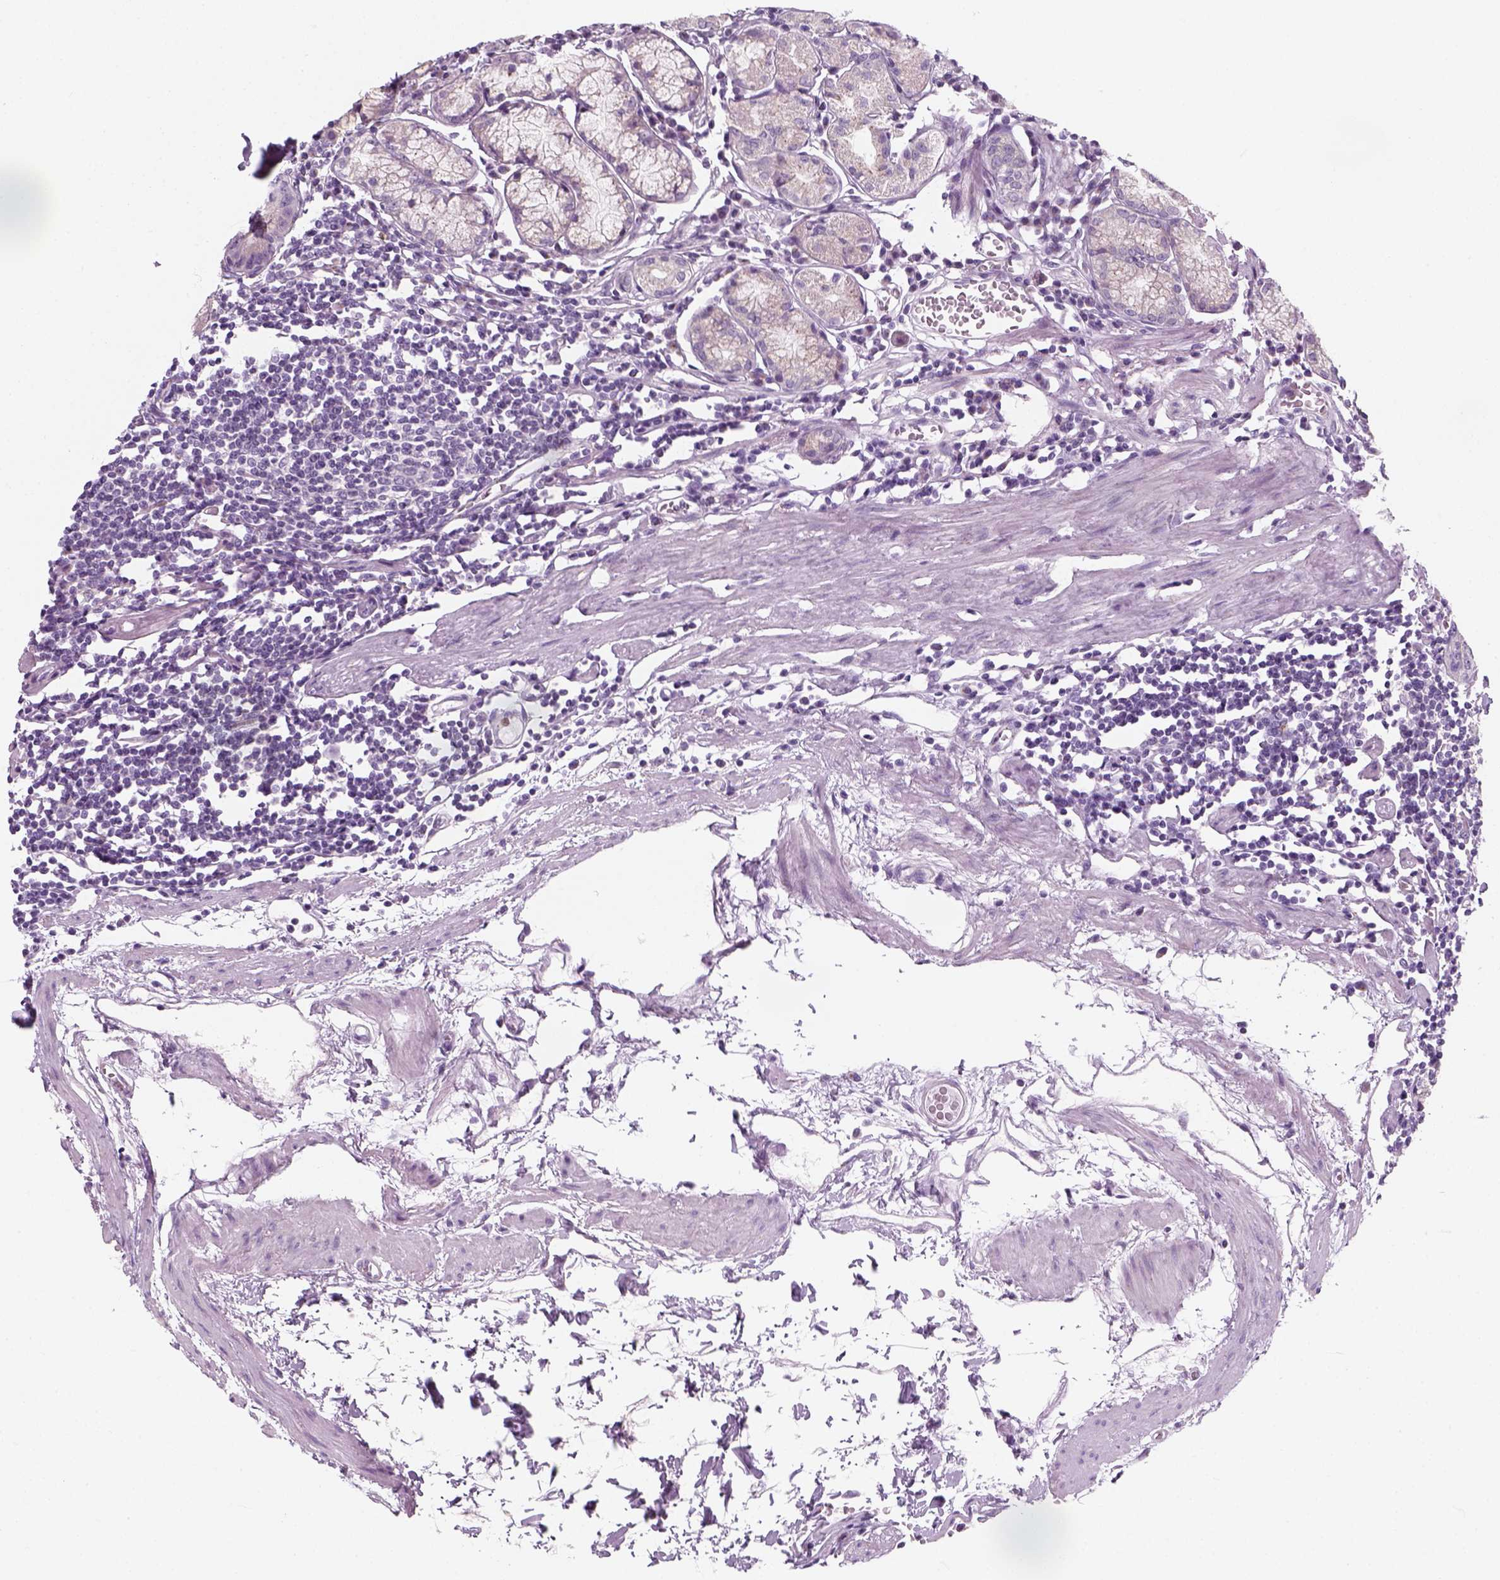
{"staining": {"intensity": "negative", "quantity": "none", "location": "none"}, "tissue": "stomach", "cell_type": "Glandular cells", "image_type": "normal", "snomed": [{"axis": "morphology", "description": "Normal tissue, NOS"}, {"axis": "topography", "description": "Stomach"}], "caption": "This photomicrograph is of benign stomach stained with immunohistochemistry (IHC) to label a protein in brown with the nuclei are counter-stained blue. There is no positivity in glandular cells. The staining is performed using DAB (3,3'-diaminobenzidine) brown chromogen with nuclei counter-stained in using hematoxylin.", "gene": "IL4", "patient": {"sex": "male", "age": 55}}